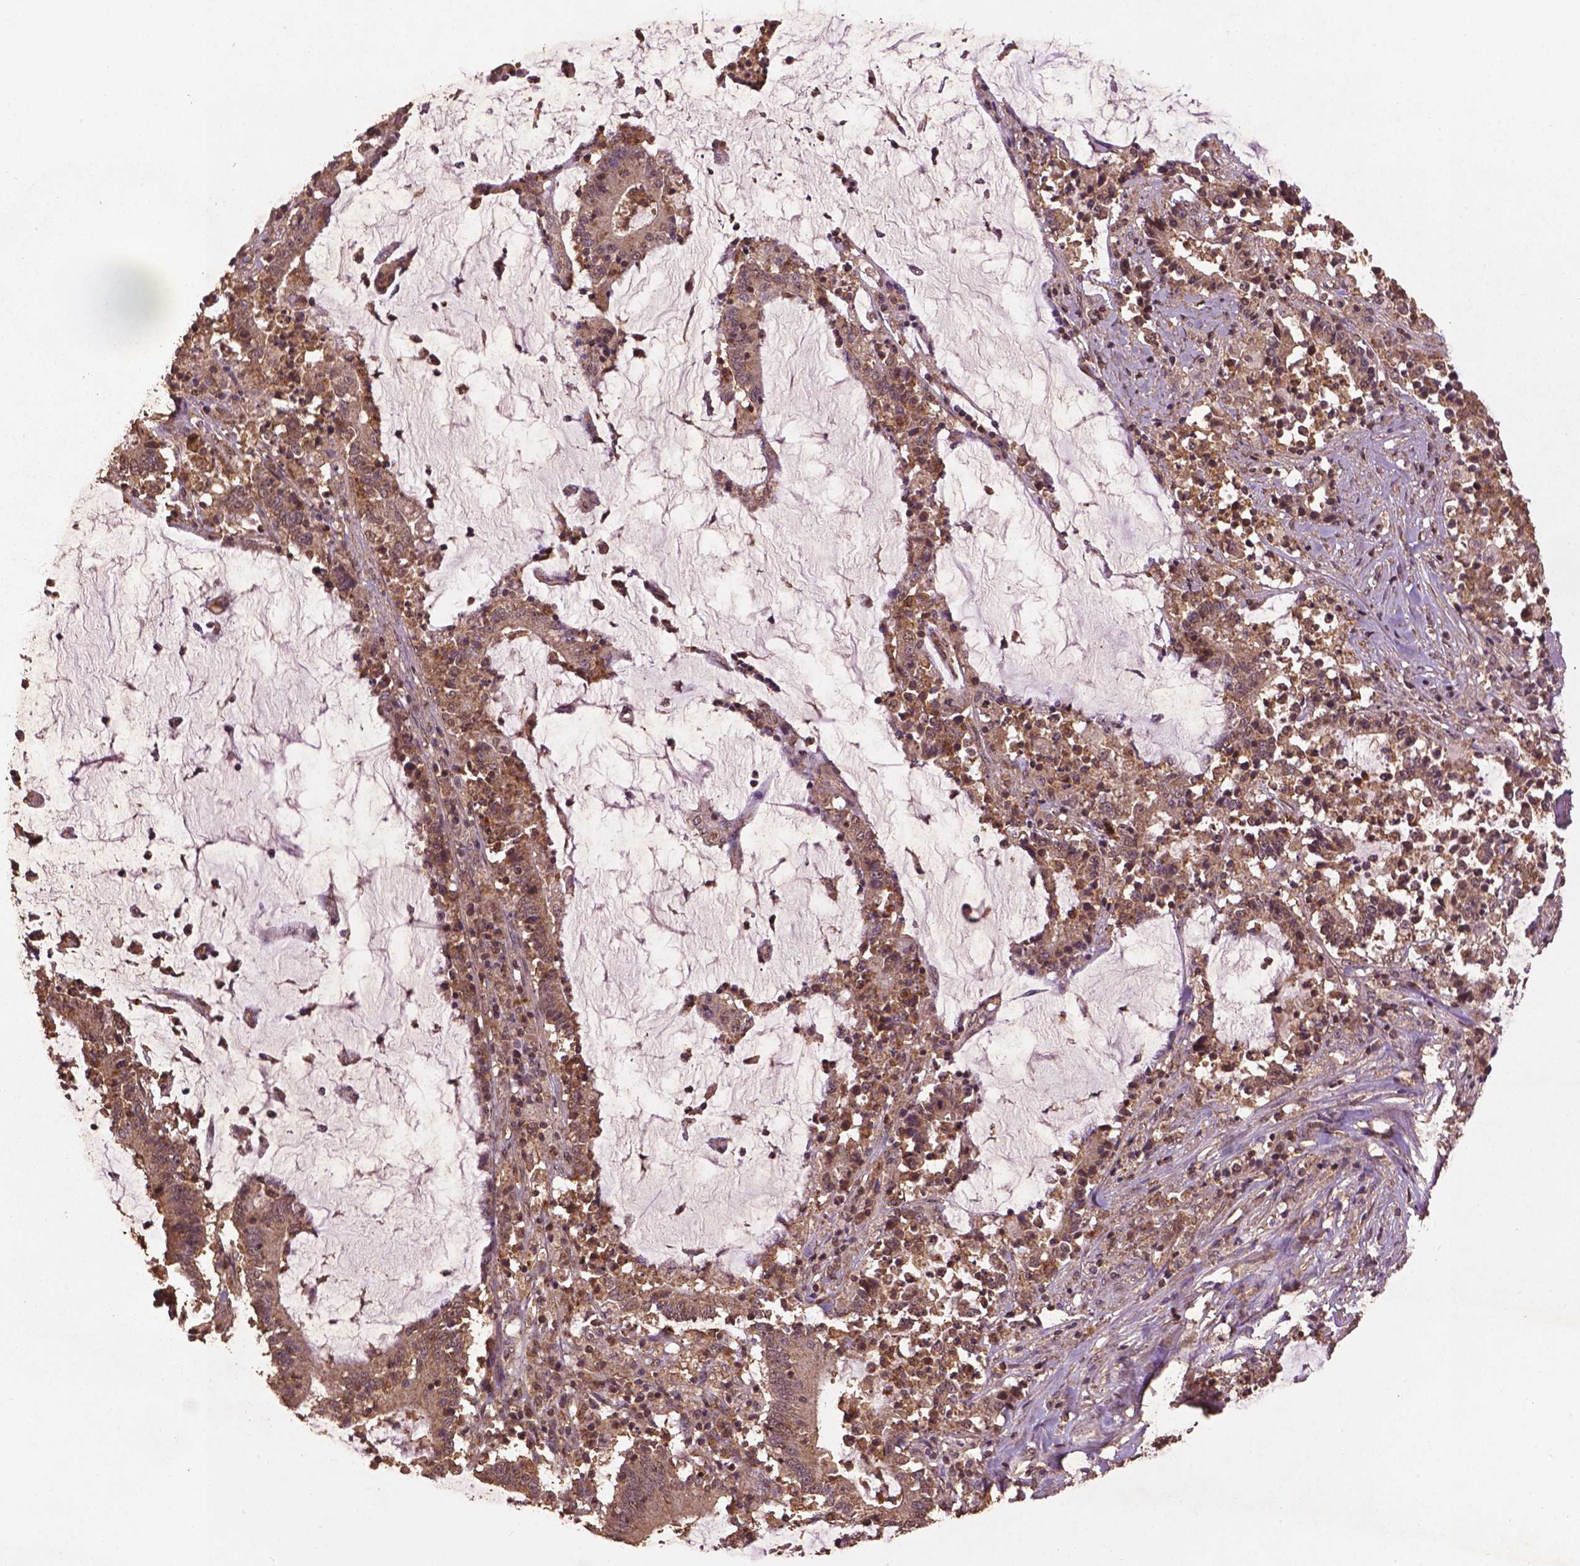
{"staining": {"intensity": "weak", "quantity": ">75%", "location": "cytoplasmic/membranous"}, "tissue": "stomach cancer", "cell_type": "Tumor cells", "image_type": "cancer", "snomed": [{"axis": "morphology", "description": "Adenocarcinoma, NOS"}, {"axis": "topography", "description": "Stomach, upper"}], "caption": "The immunohistochemical stain shows weak cytoplasmic/membranous positivity in tumor cells of stomach cancer tissue. The protein is stained brown, and the nuclei are stained in blue (DAB (3,3'-diaminobenzidine) IHC with brightfield microscopy, high magnification).", "gene": "BABAM1", "patient": {"sex": "male", "age": 68}}